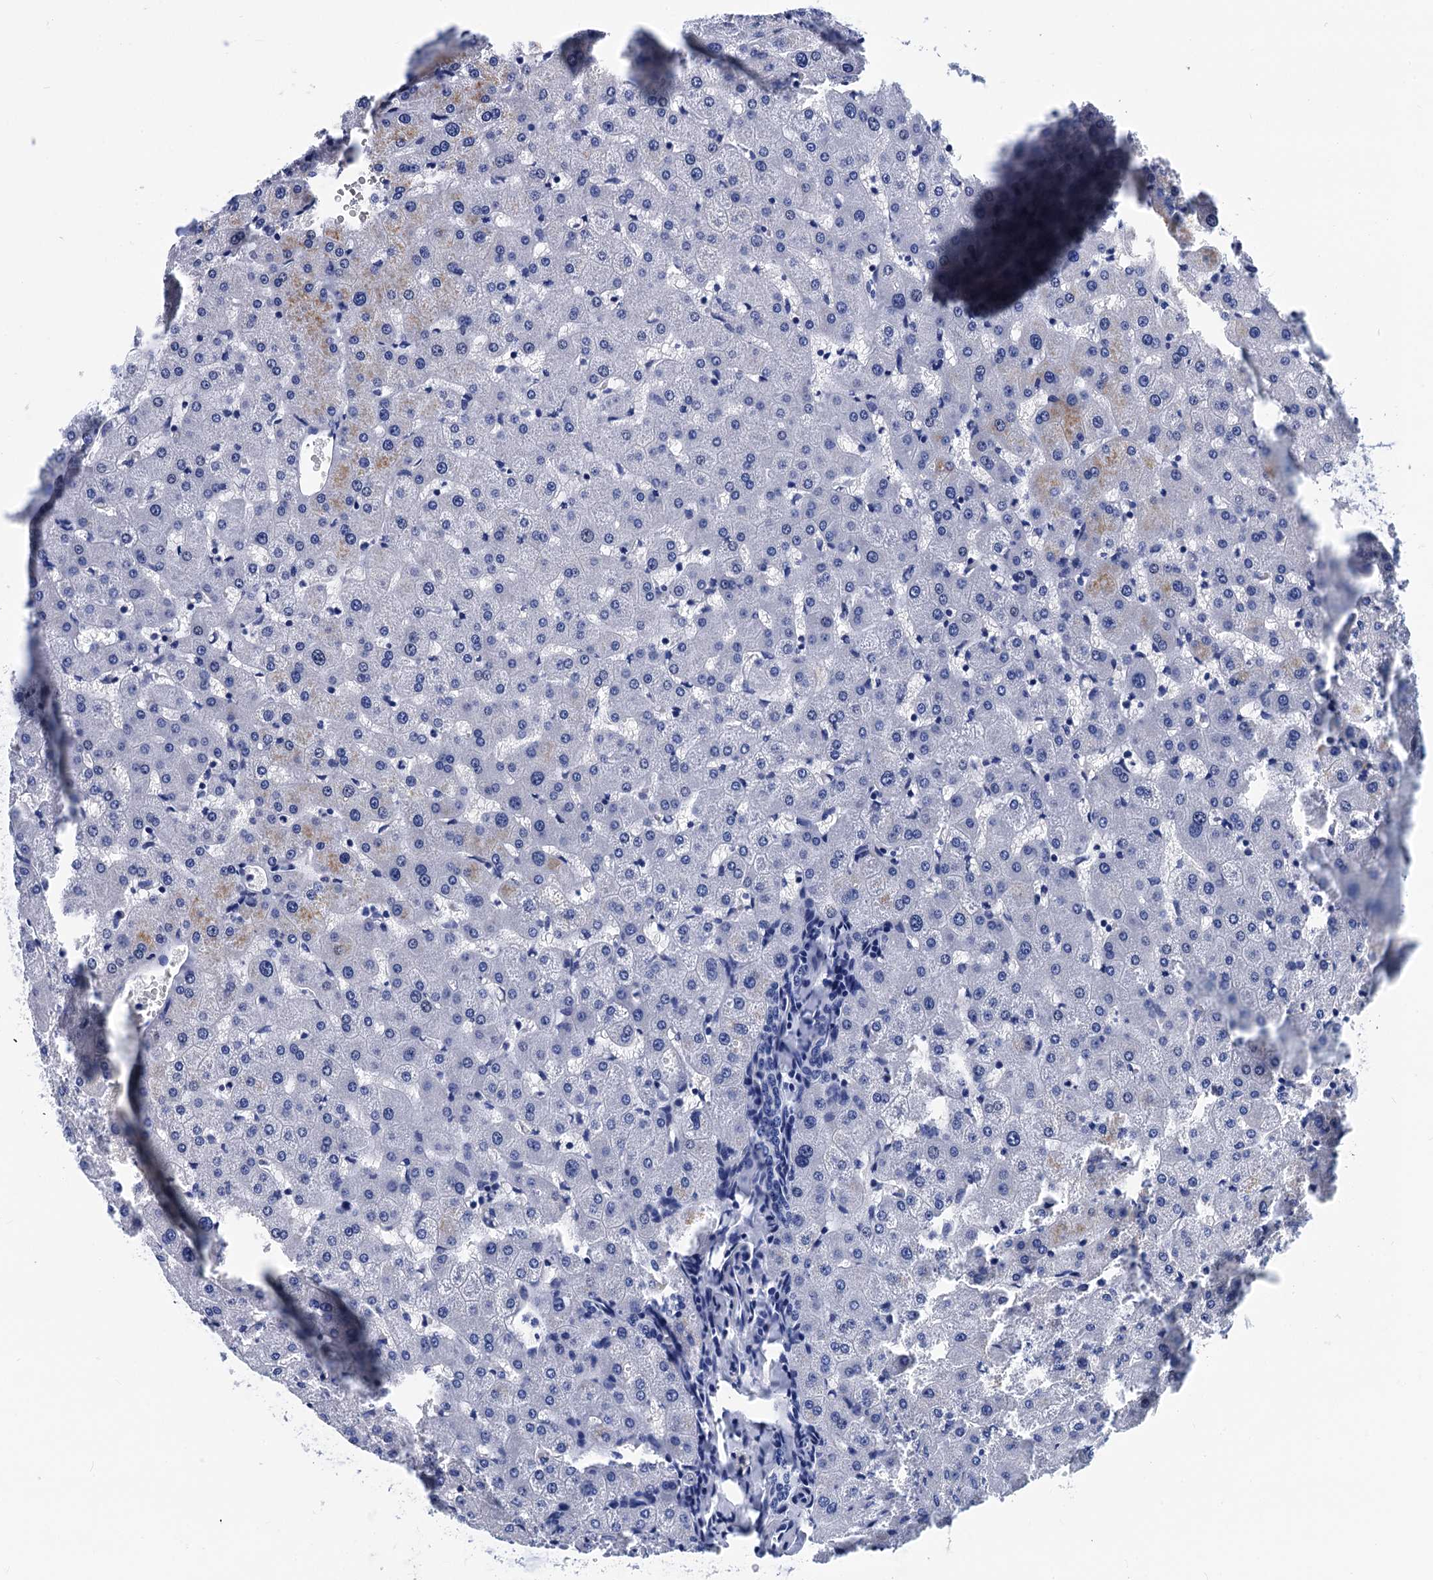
{"staining": {"intensity": "negative", "quantity": "none", "location": "none"}, "tissue": "liver", "cell_type": "Cholangiocytes", "image_type": "normal", "snomed": [{"axis": "morphology", "description": "Normal tissue, NOS"}, {"axis": "topography", "description": "Liver"}], "caption": "Cholangiocytes are negative for brown protein staining in unremarkable liver. (Brightfield microscopy of DAB (3,3'-diaminobenzidine) immunohistochemistry (IHC) at high magnification).", "gene": "MYBPC3", "patient": {"sex": "female", "age": 63}}